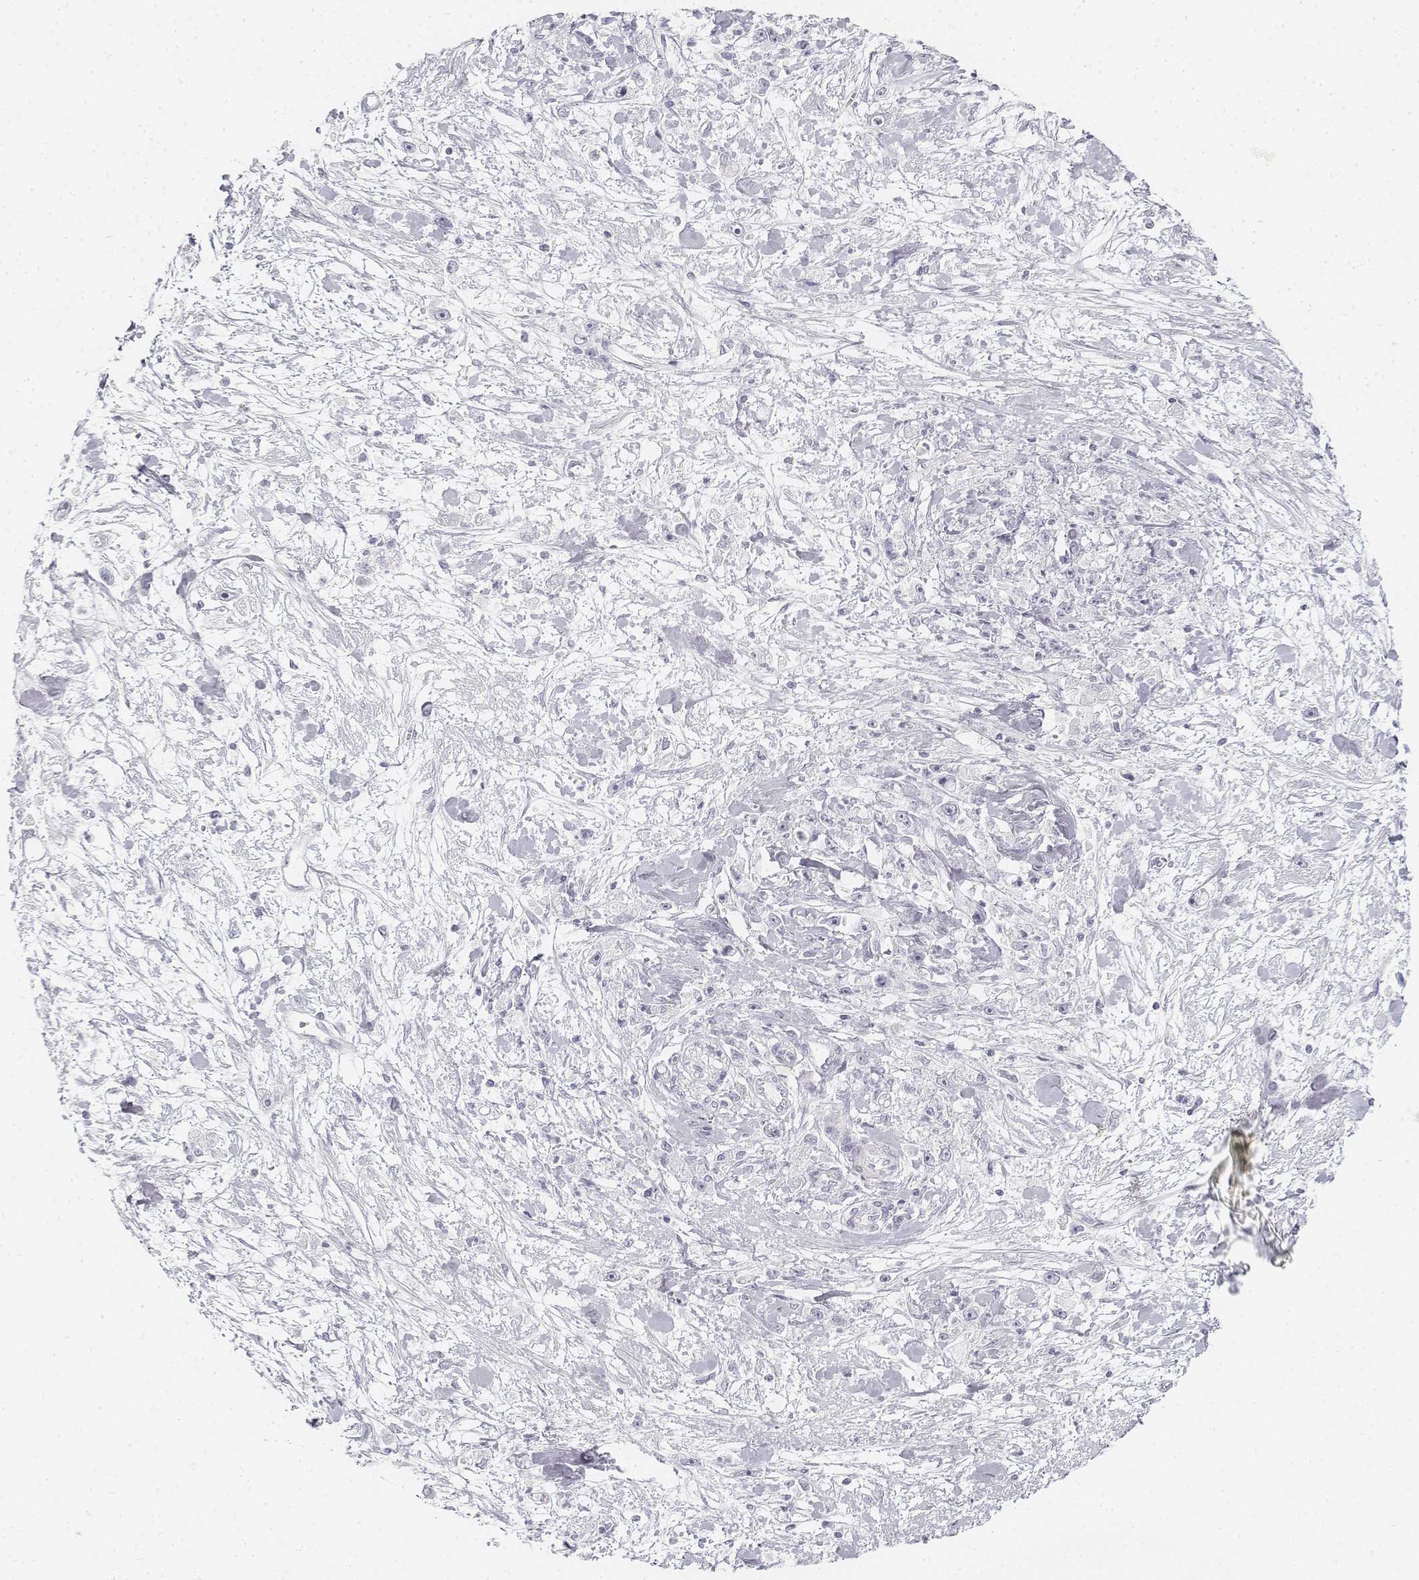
{"staining": {"intensity": "negative", "quantity": "none", "location": "none"}, "tissue": "stomach cancer", "cell_type": "Tumor cells", "image_type": "cancer", "snomed": [{"axis": "morphology", "description": "Adenocarcinoma, NOS"}, {"axis": "topography", "description": "Stomach"}], "caption": "The photomicrograph displays no significant staining in tumor cells of stomach adenocarcinoma. (Stains: DAB immunohistochemistry (IHC) with hematoxylin counter stain, Microscopy: brightfield microscopy at high magnification).", "gene": "KRT25", "patient": {"sex": "female", "age": 59}}